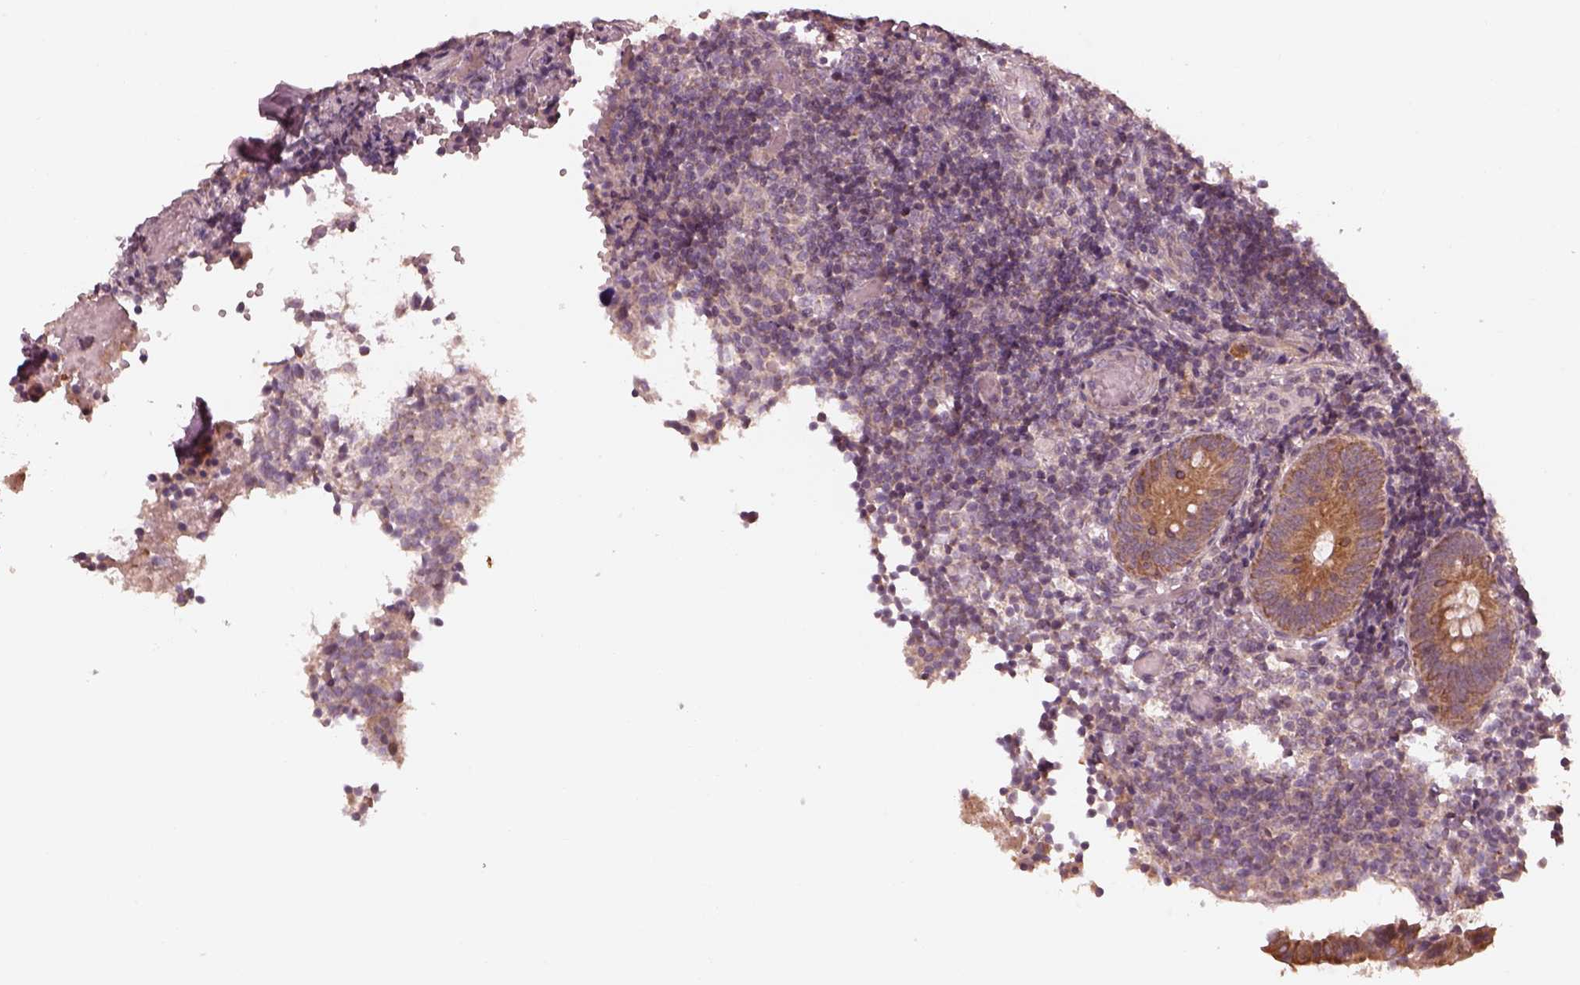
{"staining": {"intensity": "moderate", "quantity": "25%-75%", "location": "cytoplasmic/membranous"}, "tissue": "appendix", "cell_type": "Glandular cells", "image_type": "normal", "snomed": [{"axis": "morphology", "description": "Normal tissue, NOS"}, {"axis": "topography", "description": "Appendix"}], "caption": "Moderate cytoplasmic/membranous staining is appreciated in approximately 25%-75% of glandular cells in unremarkable appendix. (brown staining indicates protein expression, while blue staining denotes nuclei).", "gene": "SLC25A46", "patient": {"sex": "female", "age": 32}}